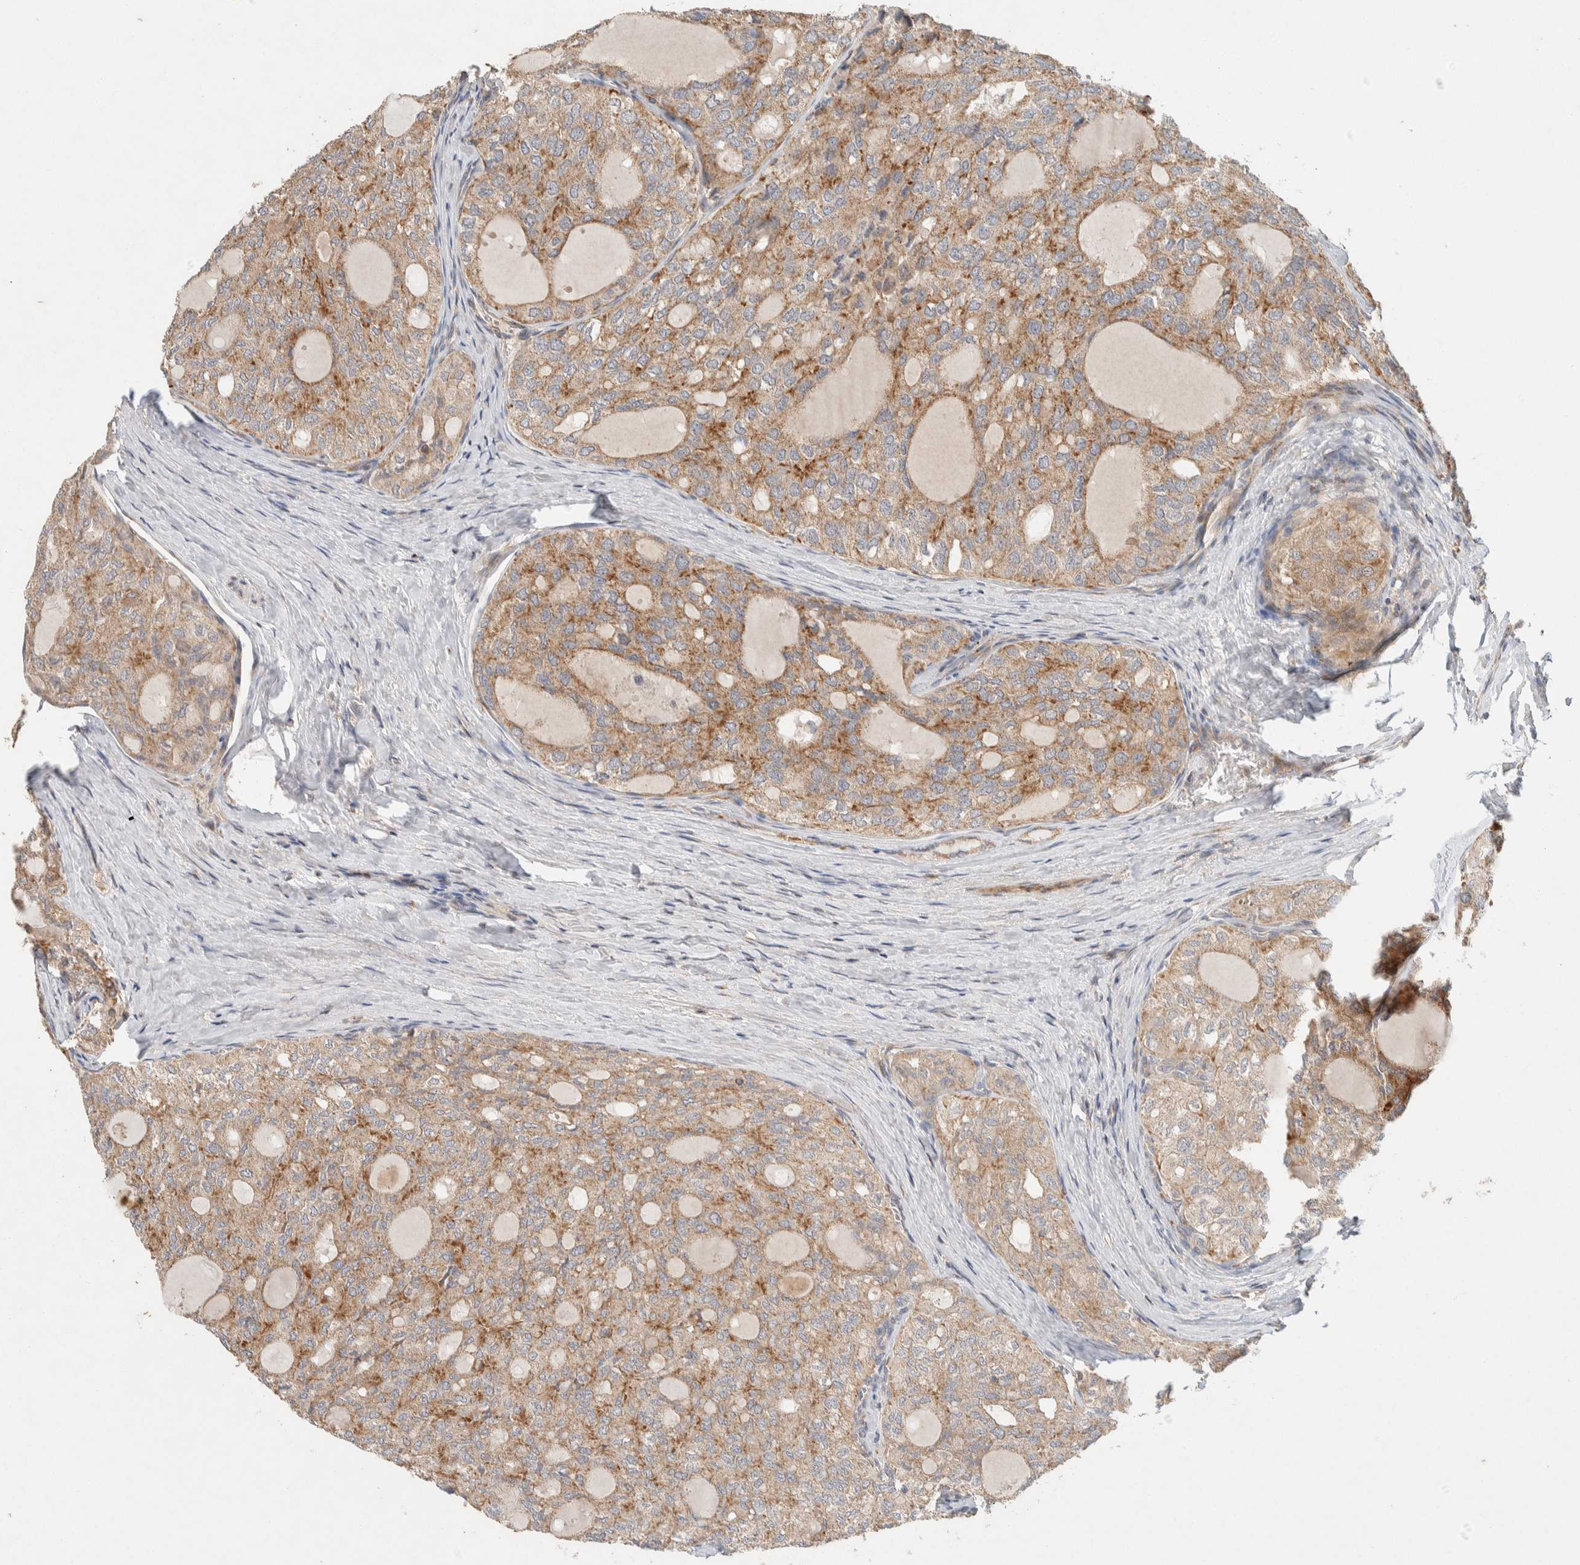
{"staining": {"intensity": "moderate", "quantity": ">75%", "location": "cytoplasmic/membranous"}, "tissue": "thyroid cancer", "cell_type": "Tumor cells", "image_type": "cancer", "snomed": [{"axis": "morphology", "description": "Follicular adenoma carcinoma, NOS"}, {"axis": "topography", "description": "Thyroid gland"}], "caption": "Immunohistochemistry staining of thyroid cancer, which shows medium levels of moderate cytoplasmic/membranous expression in approximately >75% of tumor cells indicating moderate cytoplasmic/membranous protein expression. The staining was performed using DAB (brown) for protein detection and nuclei were counterstained in hematoxylin (blue).", "gene": "KIF9", "patient": {"sex": "male", "age": 75}}